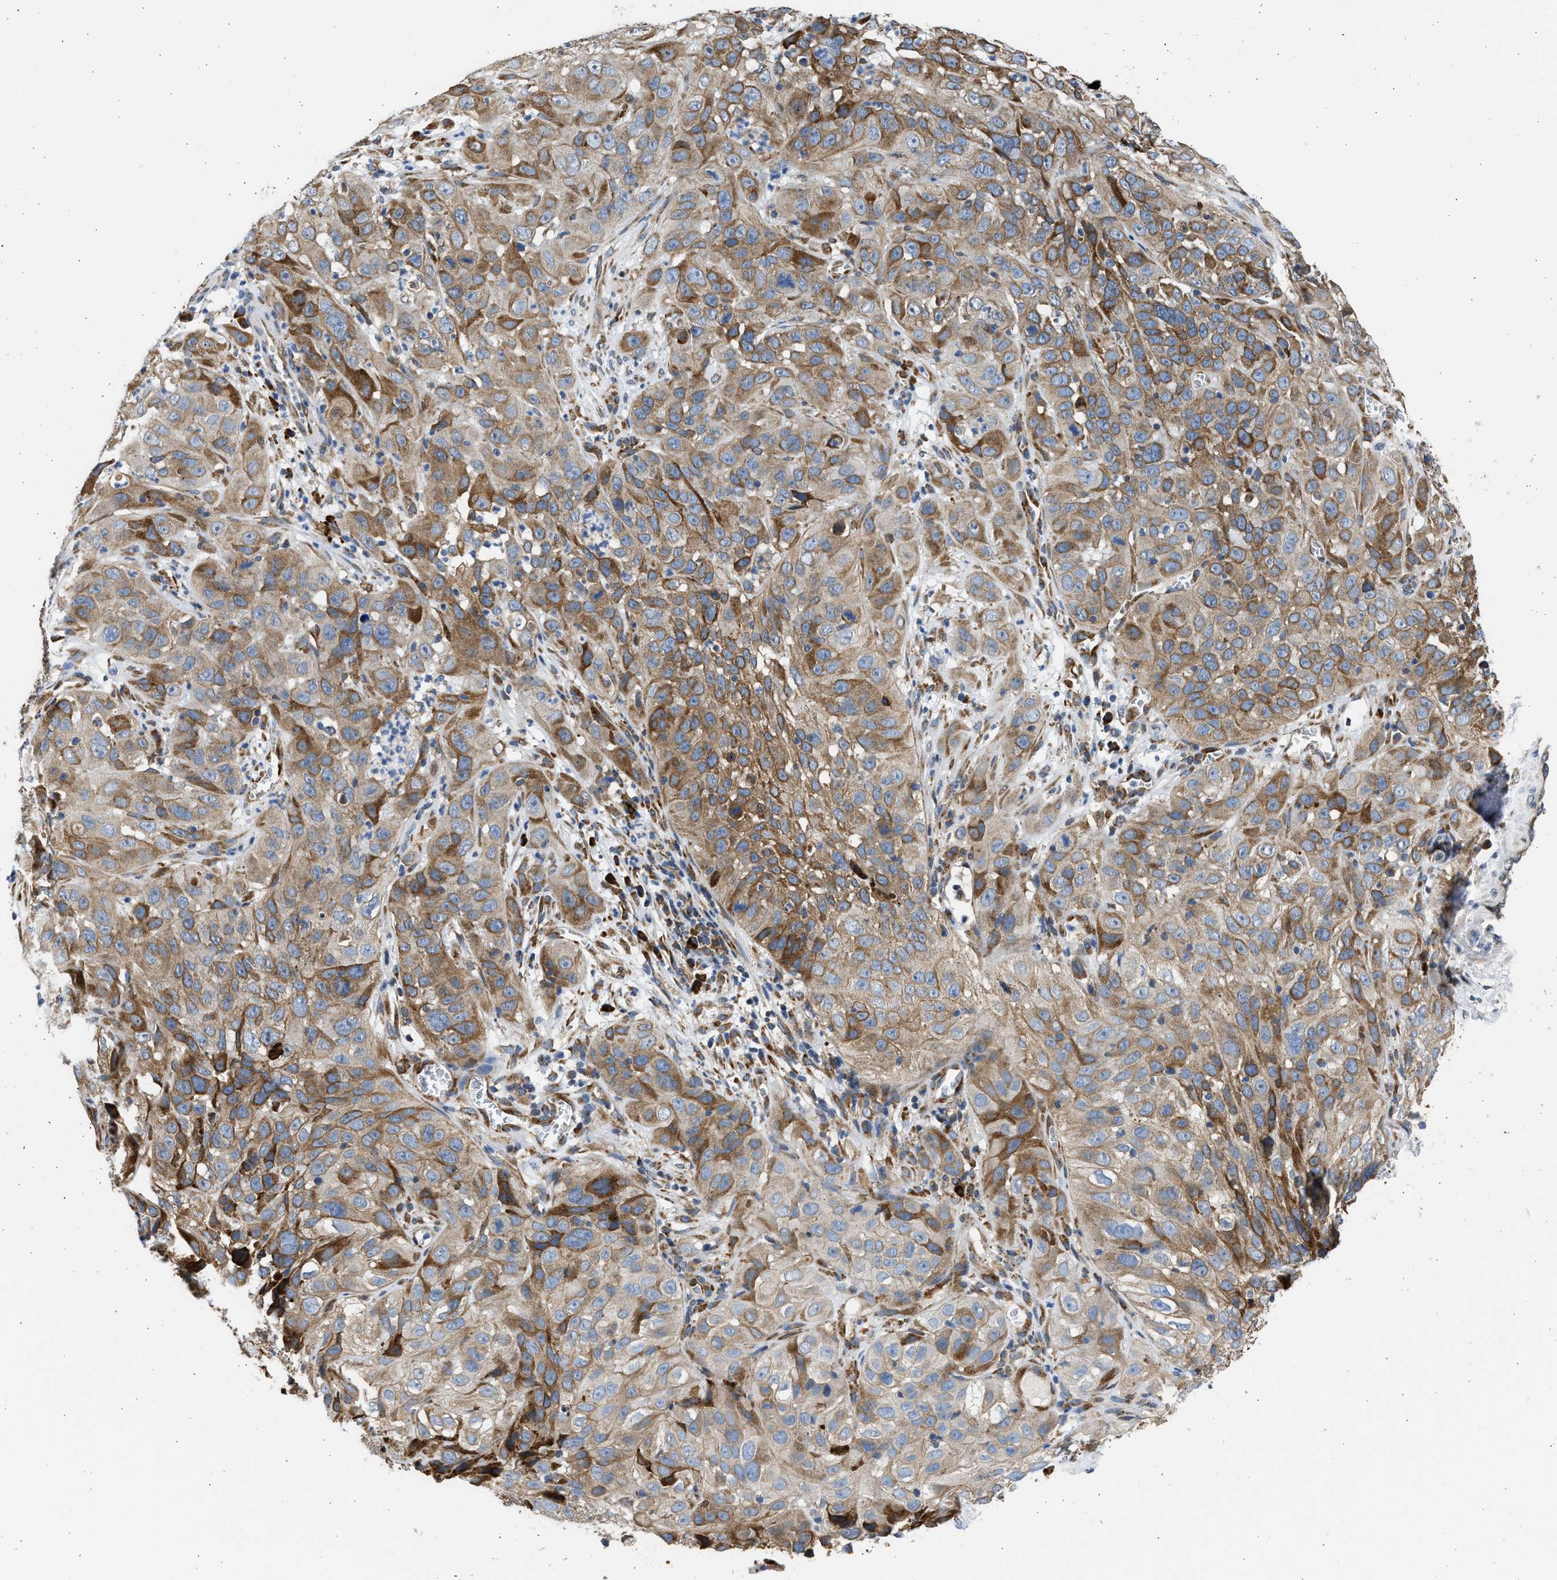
{"staining": {"intensity": "moderate", "quantity": ">75%", "location": "cytoplasmic/membranous"}, "tissue": "cervical cancer", "cell_type": "Tumor cells", "image_type": "cancer", "snomed": [{"axis": "morphology", "description": "Squamous cell carcinoma, NOS"}, {"axis": "topography", "description": "Cervix"}], "caption": "A brown stain labels moderate cytoplasmic/membranous expression of a protein in human cervical cancer tumor cells.", "gene": "PLD2", "patient": {"sex": "female", "age": 32}}